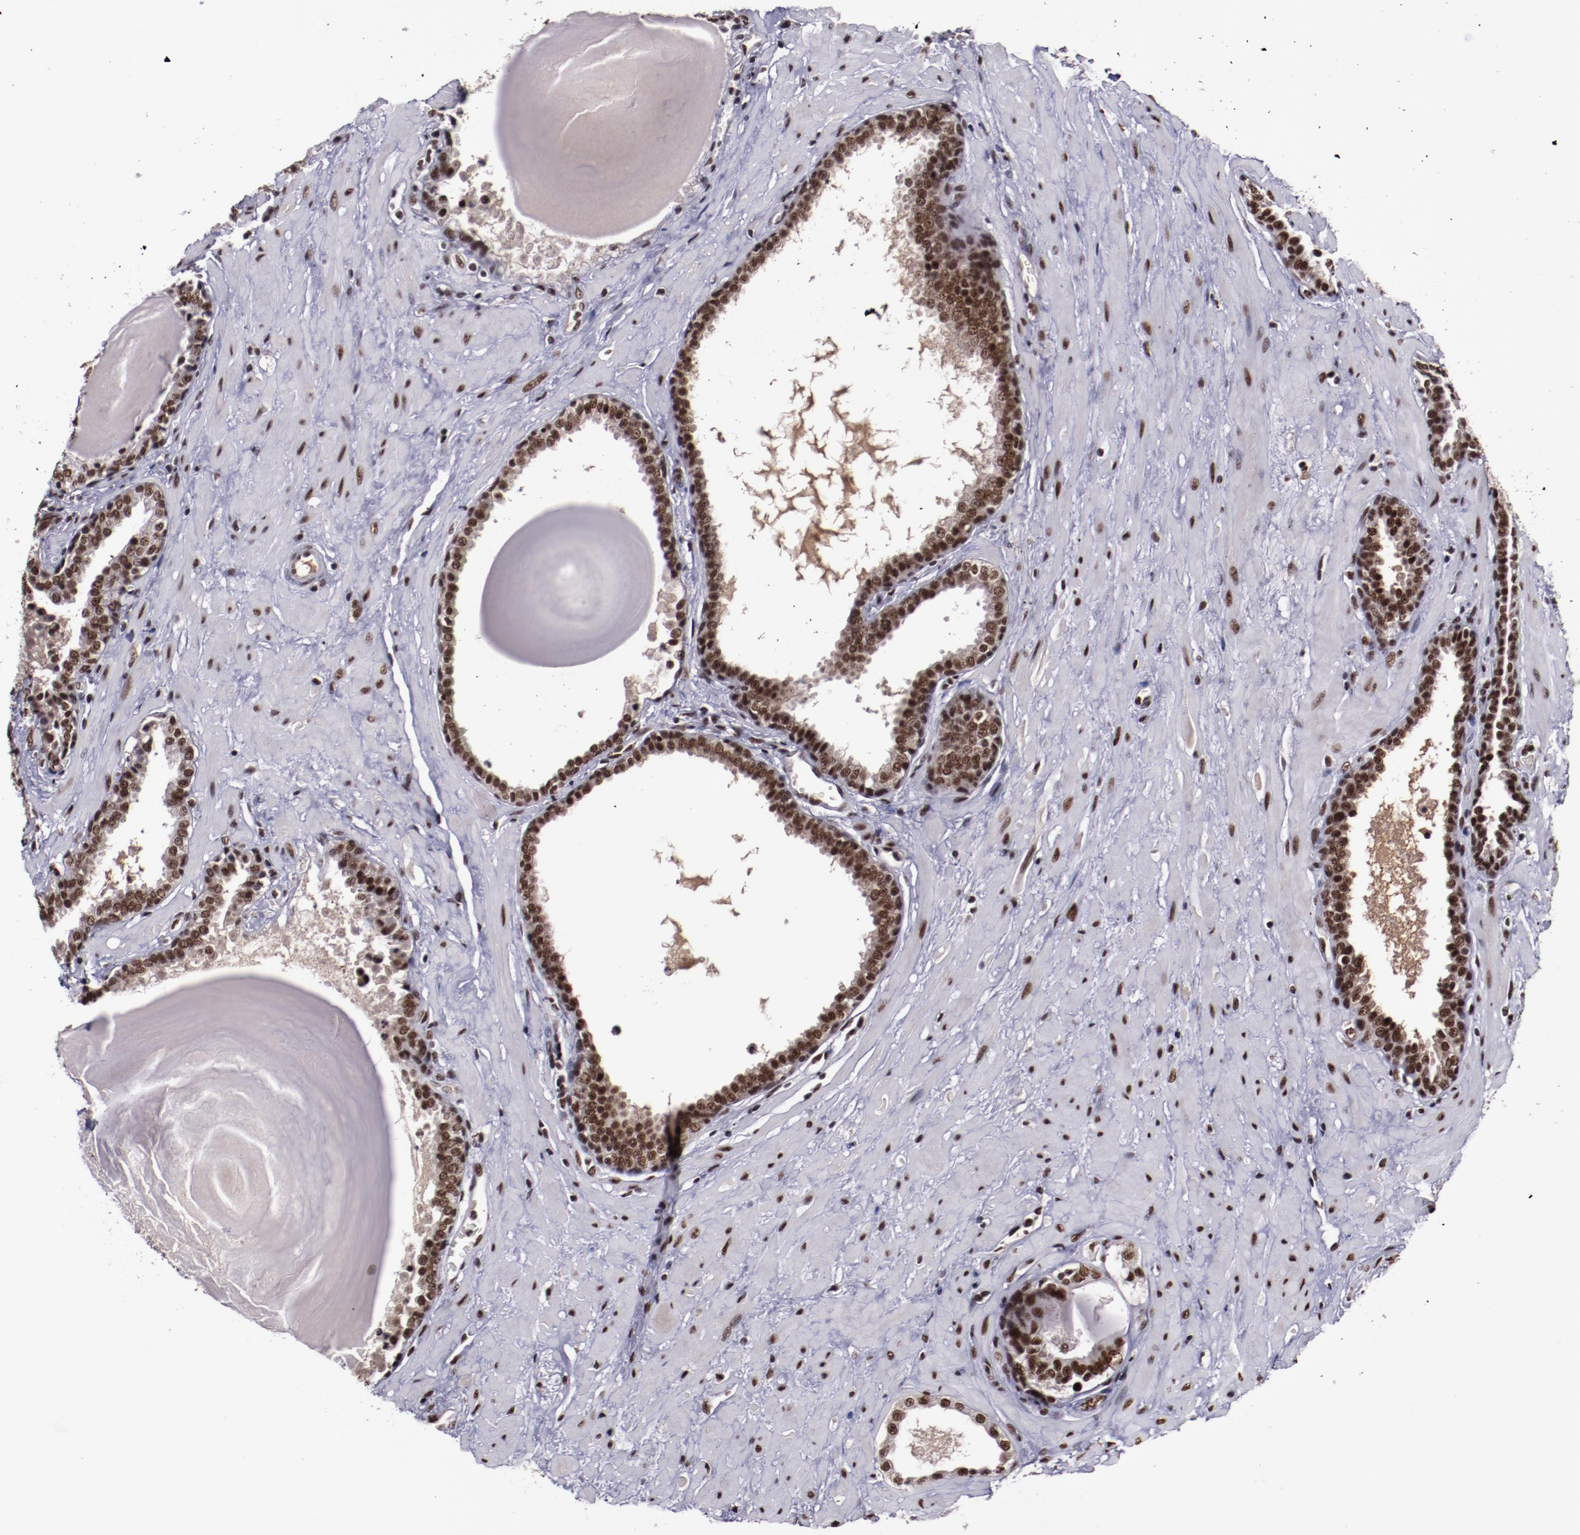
{"staining": {"intensity": "moderate", "quantity": ">75%", "location": "nuclear"}, "tissue": "prostate", "cell_type": "Glandular cells", "image_type": "normal", "snomed": [{"axis": "morphology", "description": "Normal tissue, NOS"}, {"axis": "topography", "description": "Prostate"}], "caption": "Protein staining shows moderate nuclear staining in about >75% of glandular cells in normal prostate. (Stains: DAB in brown, nuclei in blue, Microscopy: brightfield microscopy at high magnification).", "gene": "ERH", "patient": {"sex": "male", "age": 51}}